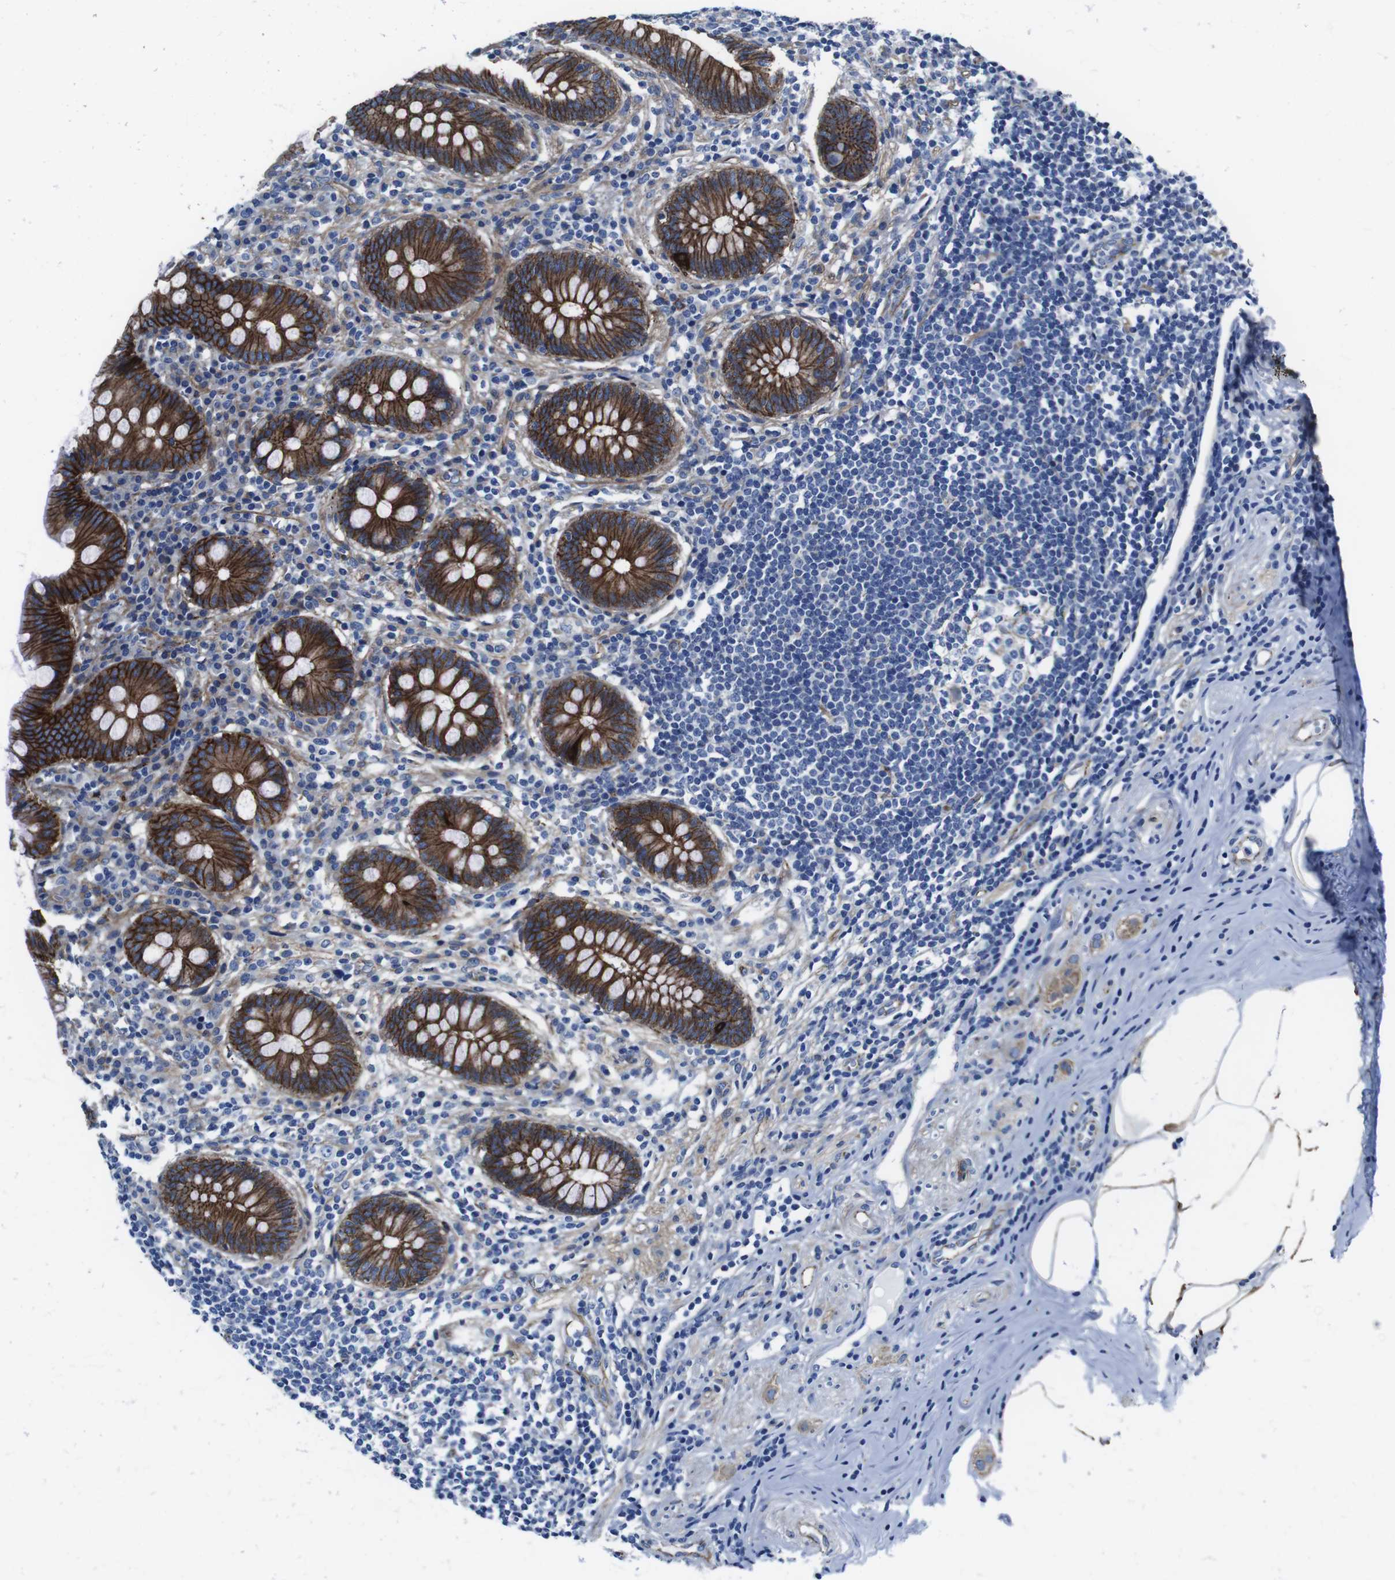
{"staining": {"intensity": "strong", "quantity": ">75%", "location": "cytoplasmic/membranous"}, "tissue": "appendix", "cell_type": "Glandular cells", "image_type": "normal", "snomed": [{"axis": "morphology", "description": "Normal tissue, NOS"}, {"axis": "topography", "description": "Appendix"}], "caption": "Glandular cells display high levels of strong cytoplasmic/membranous positivity in approximately >75% of cells in unremarkable human appendix. The staining was performed using DAB, with brown indicating positive protein expression. Nuclei are stained blue with hematoxylin.", "gene": "NUMB", "patient": {"sex": "female", "age": 50}}